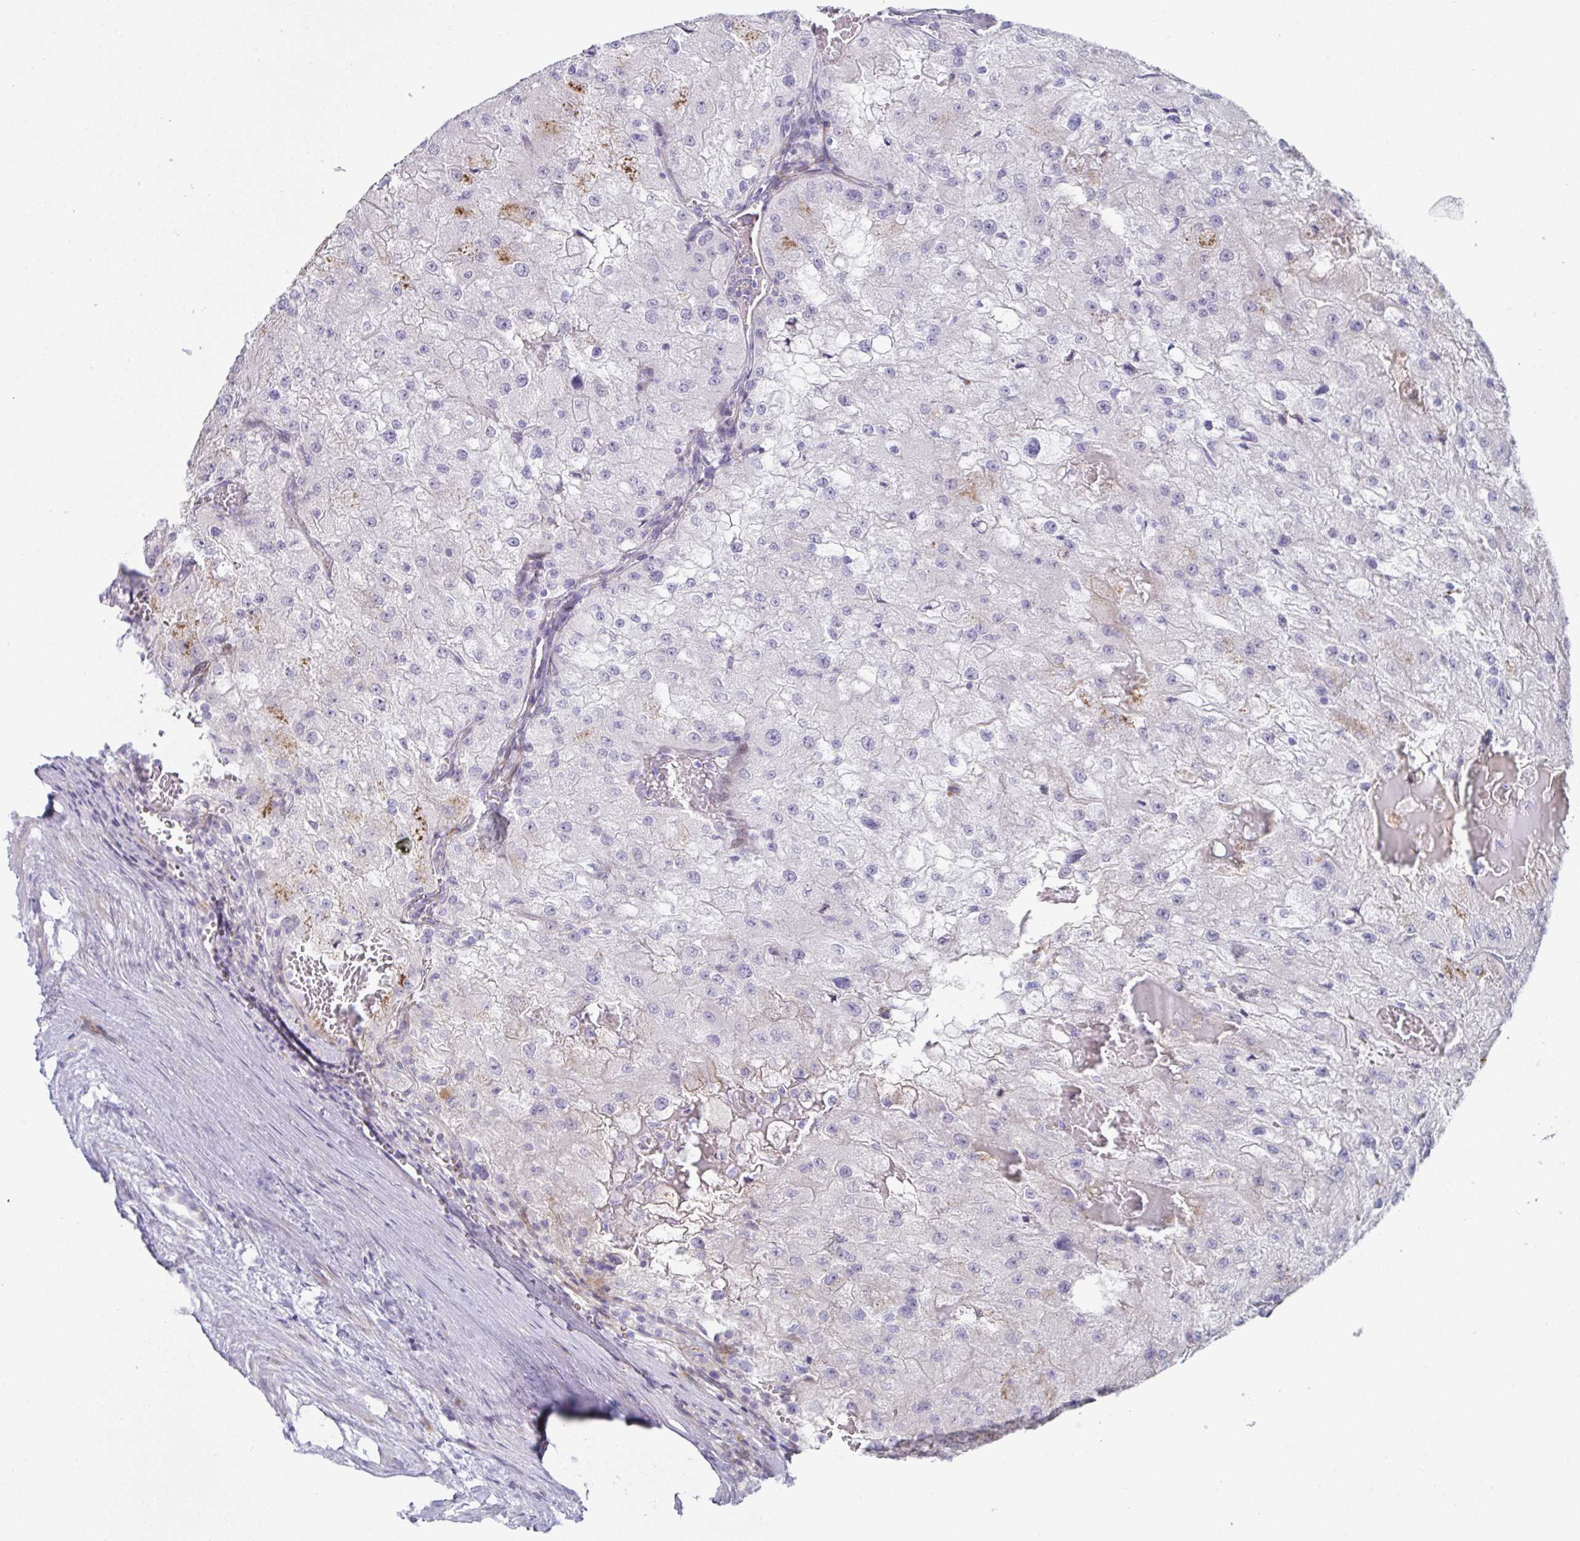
{"staining": {"intensity": "negative", "quantity": "none", "location": "none"}, "tissue": "renal cancer", "cell_type": "Tumor cells", "image_type": "cancer", "snomed": [{"axis": "morphology", "description": "Adenocarcinoma, NOS"}, {"axis": "topography", "description": "Kidney"}], "caption": "The image demonstrates no staining of tumor cells in renal adenocarcinoma.", "gene": "ZNF713", "patient": {"sex": "female", "age": 74}}